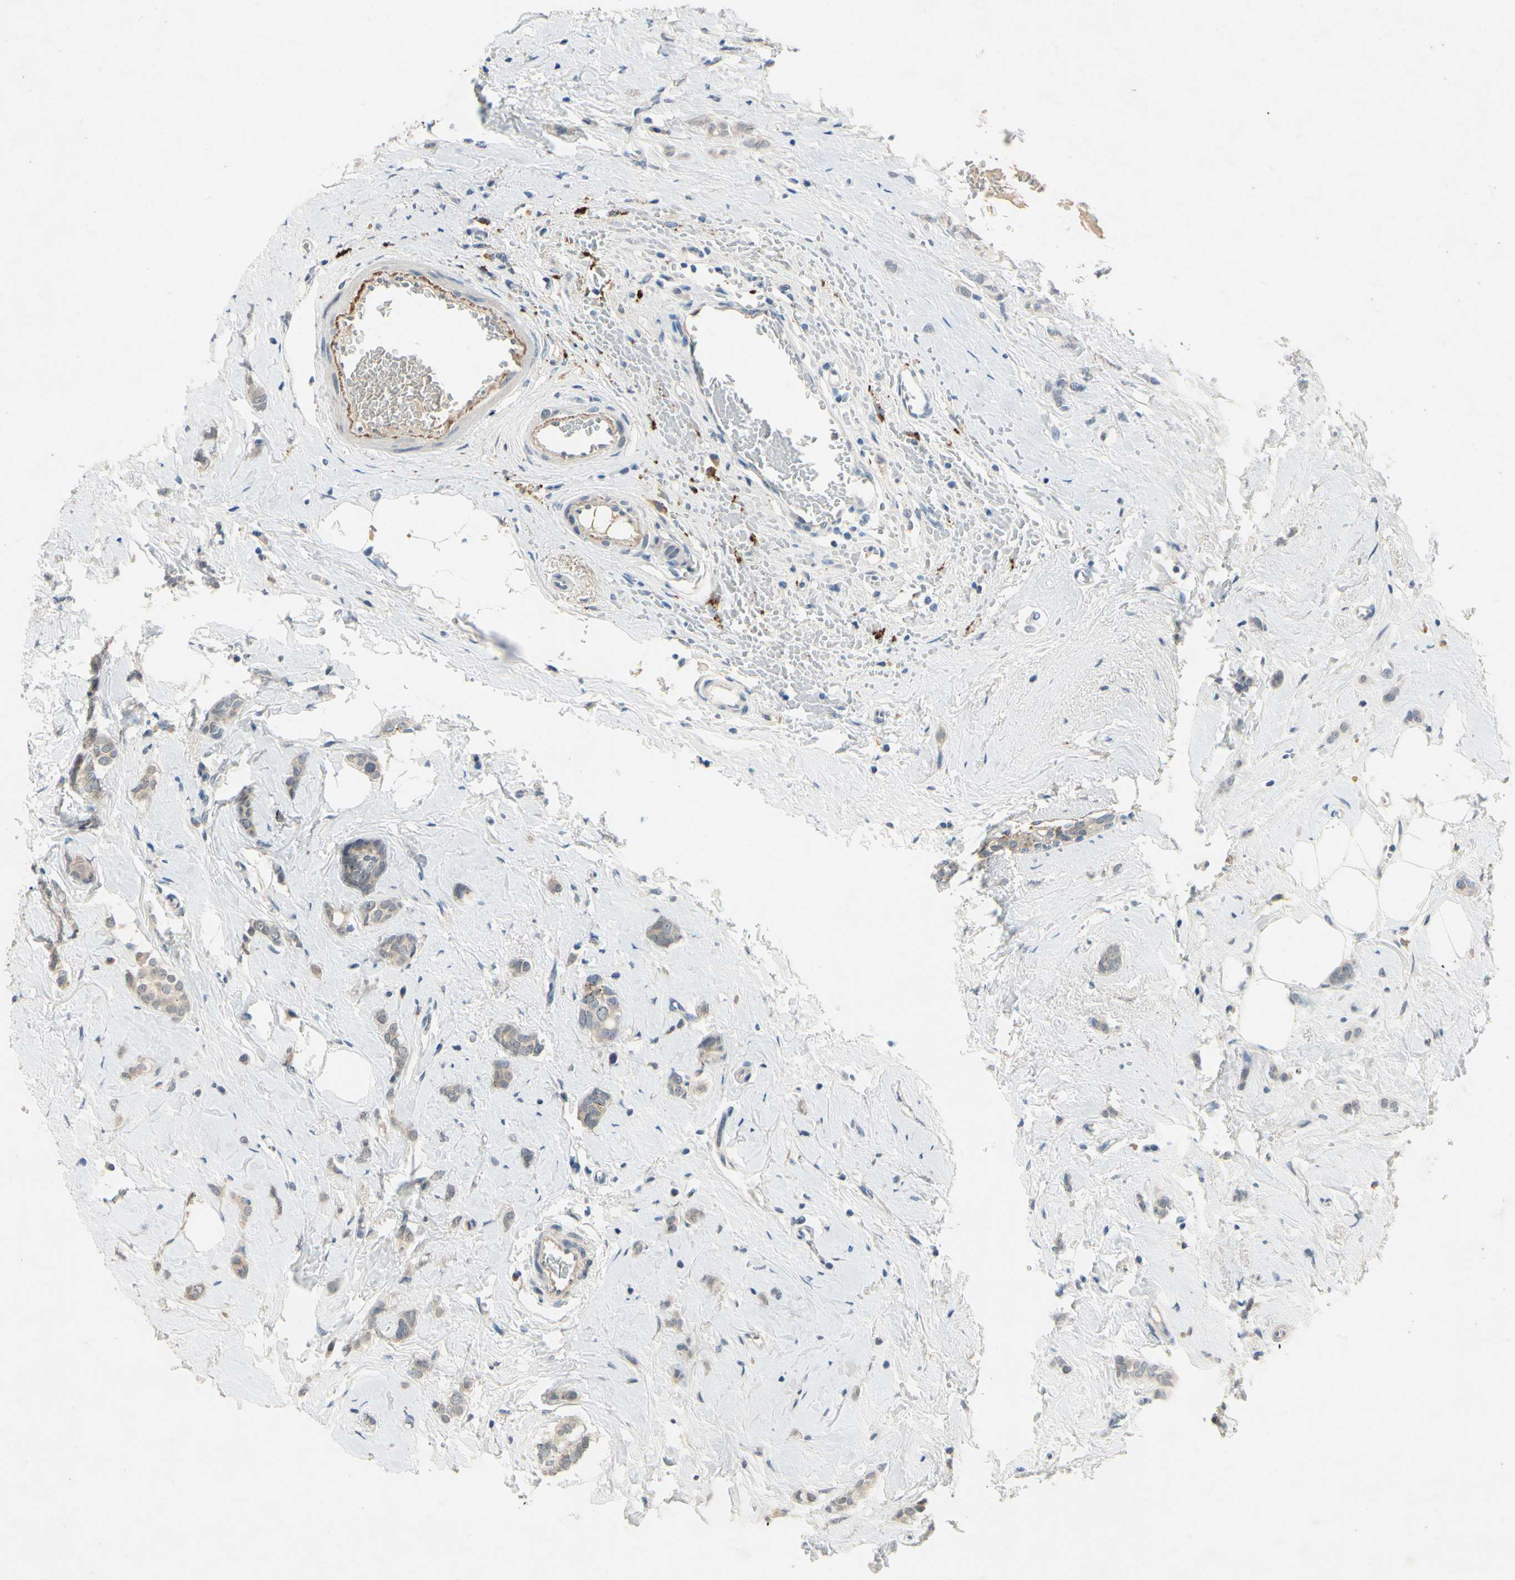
{"staining": {"intensity": "weak", "quantity": "25%-75%", "location": "cytoplasmic/membranous"}, "tissue": "breast cancer", "cell_type": "Tumor cells", "image_type": "cancer", "snomed": [{"axis": "morphology", "description": "Lobular carcinoma"}, {"axis": "topography", "description": "Breast"}], "caption": "The image reveals staining of breast lobular carcinoma, revealing weak cytoplasmic/membranous protein expression (brown color) within tumor cells.", "gene": "DPY19L3", "patient": {"sex": "female", "age": 60}}